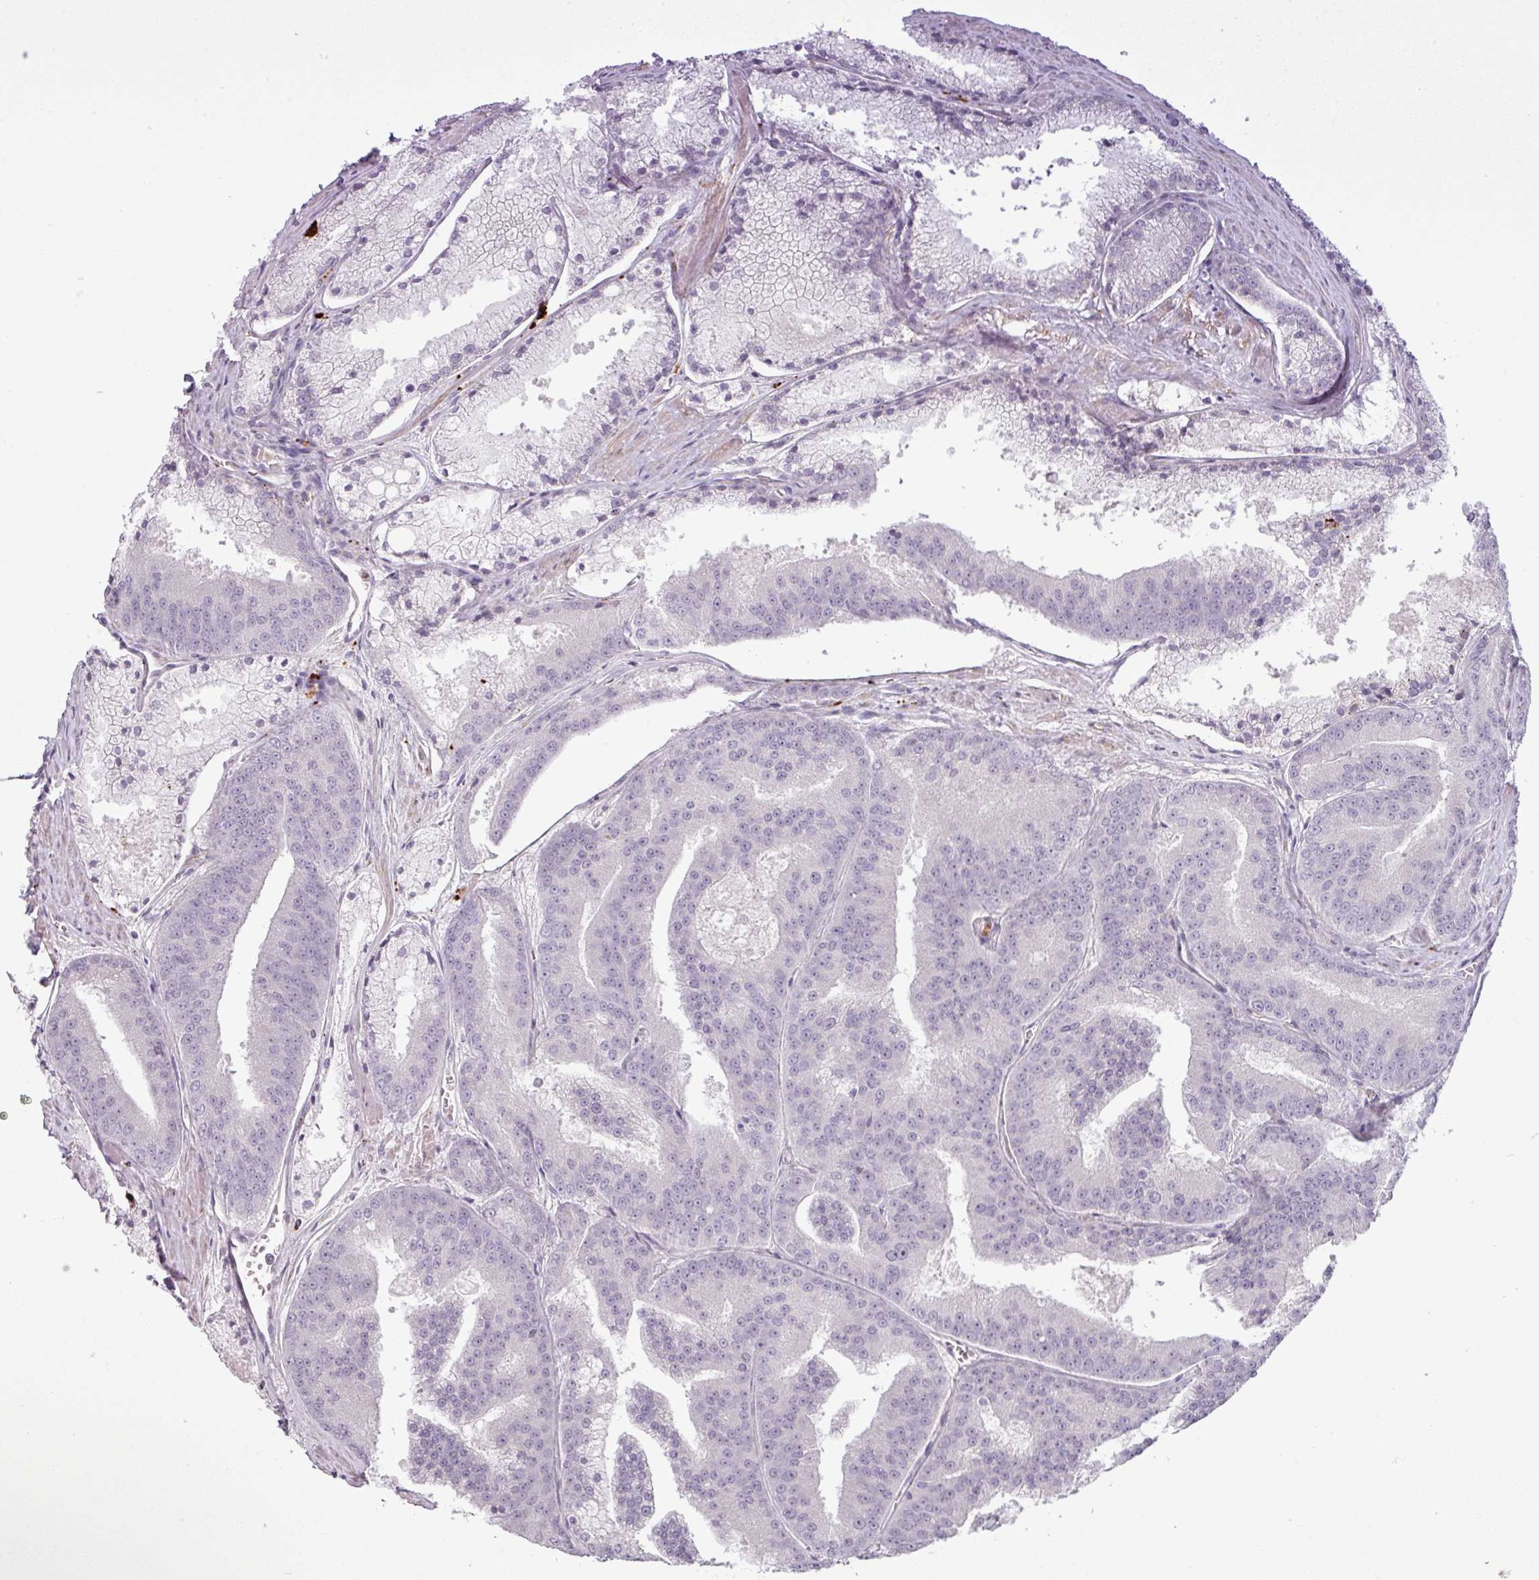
{"staining": {"intensity": "negative", "quantity": "none", "location": "none"}, "tissue": "prostate cancer", "cell_type": "Tumor cells", "image_type": "cancer", "snomed": [{"axis": "morphology", "description": "Adenocarcinoma, High grade"}, {"axis": "topography", "description": "Prostate"}], "caption": "Adenocarcinoma (high-grade) (prostate) stained for a protein using immunohistochemistry demonstrates no positivity tumor cells.", "gene": "MAP7D2", "patient": {"sex": "male", "age": 61}}